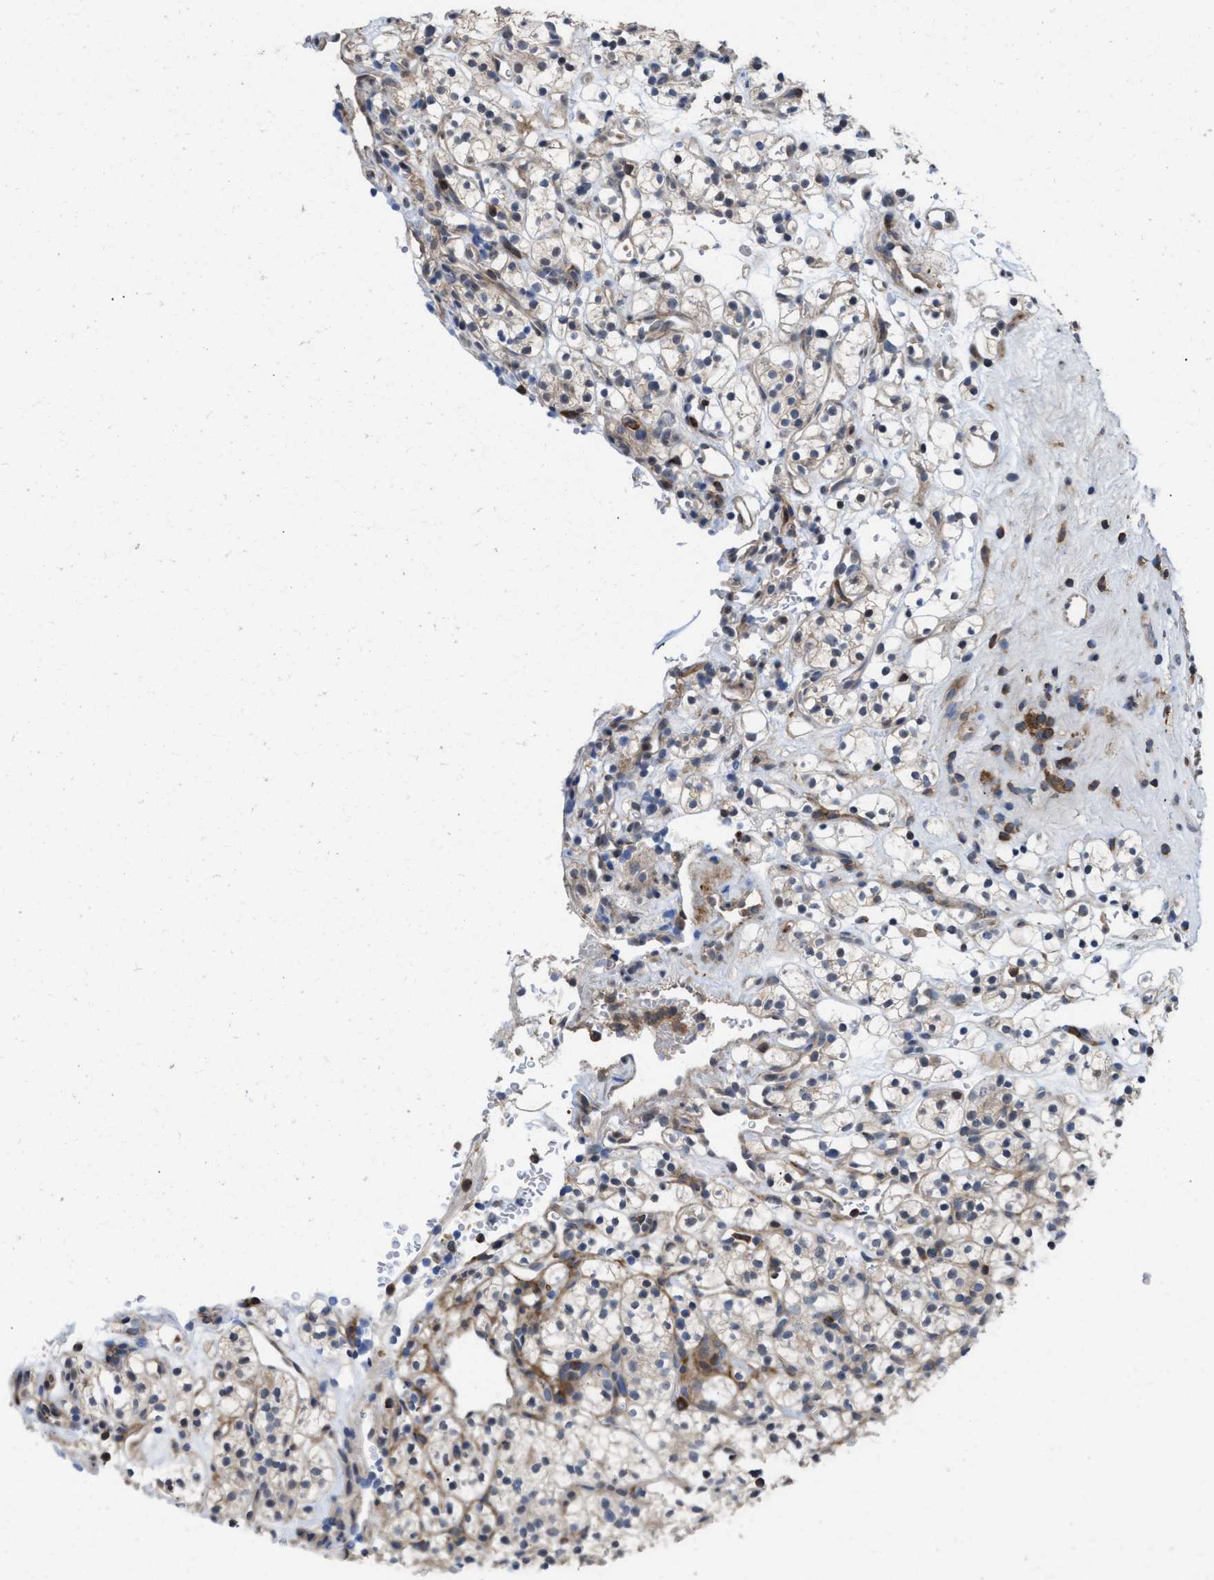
{"staining": {"intensity": "weak", "quantity": "25%-75%", "location": "cytoplasmic/membranous"}, "tissue": "renal cancer", "cell_type": "Tumor cells", "image_type": "cancer", "snomed": [{"axis": "morphology", "description": "Adenocarcinoma, NOS"}, {"axis": "topography", "description": "Kidney"}], "caption": "High-power microscopy captured an IHC photomicrograph of adenocarcinoma (renal), revealing weak cytoplasmic/membranous positivity in approximately 25%-75% of tumor cells.", "gene": "PTPRE", "patient": {"sex": "female", "age": 57}}